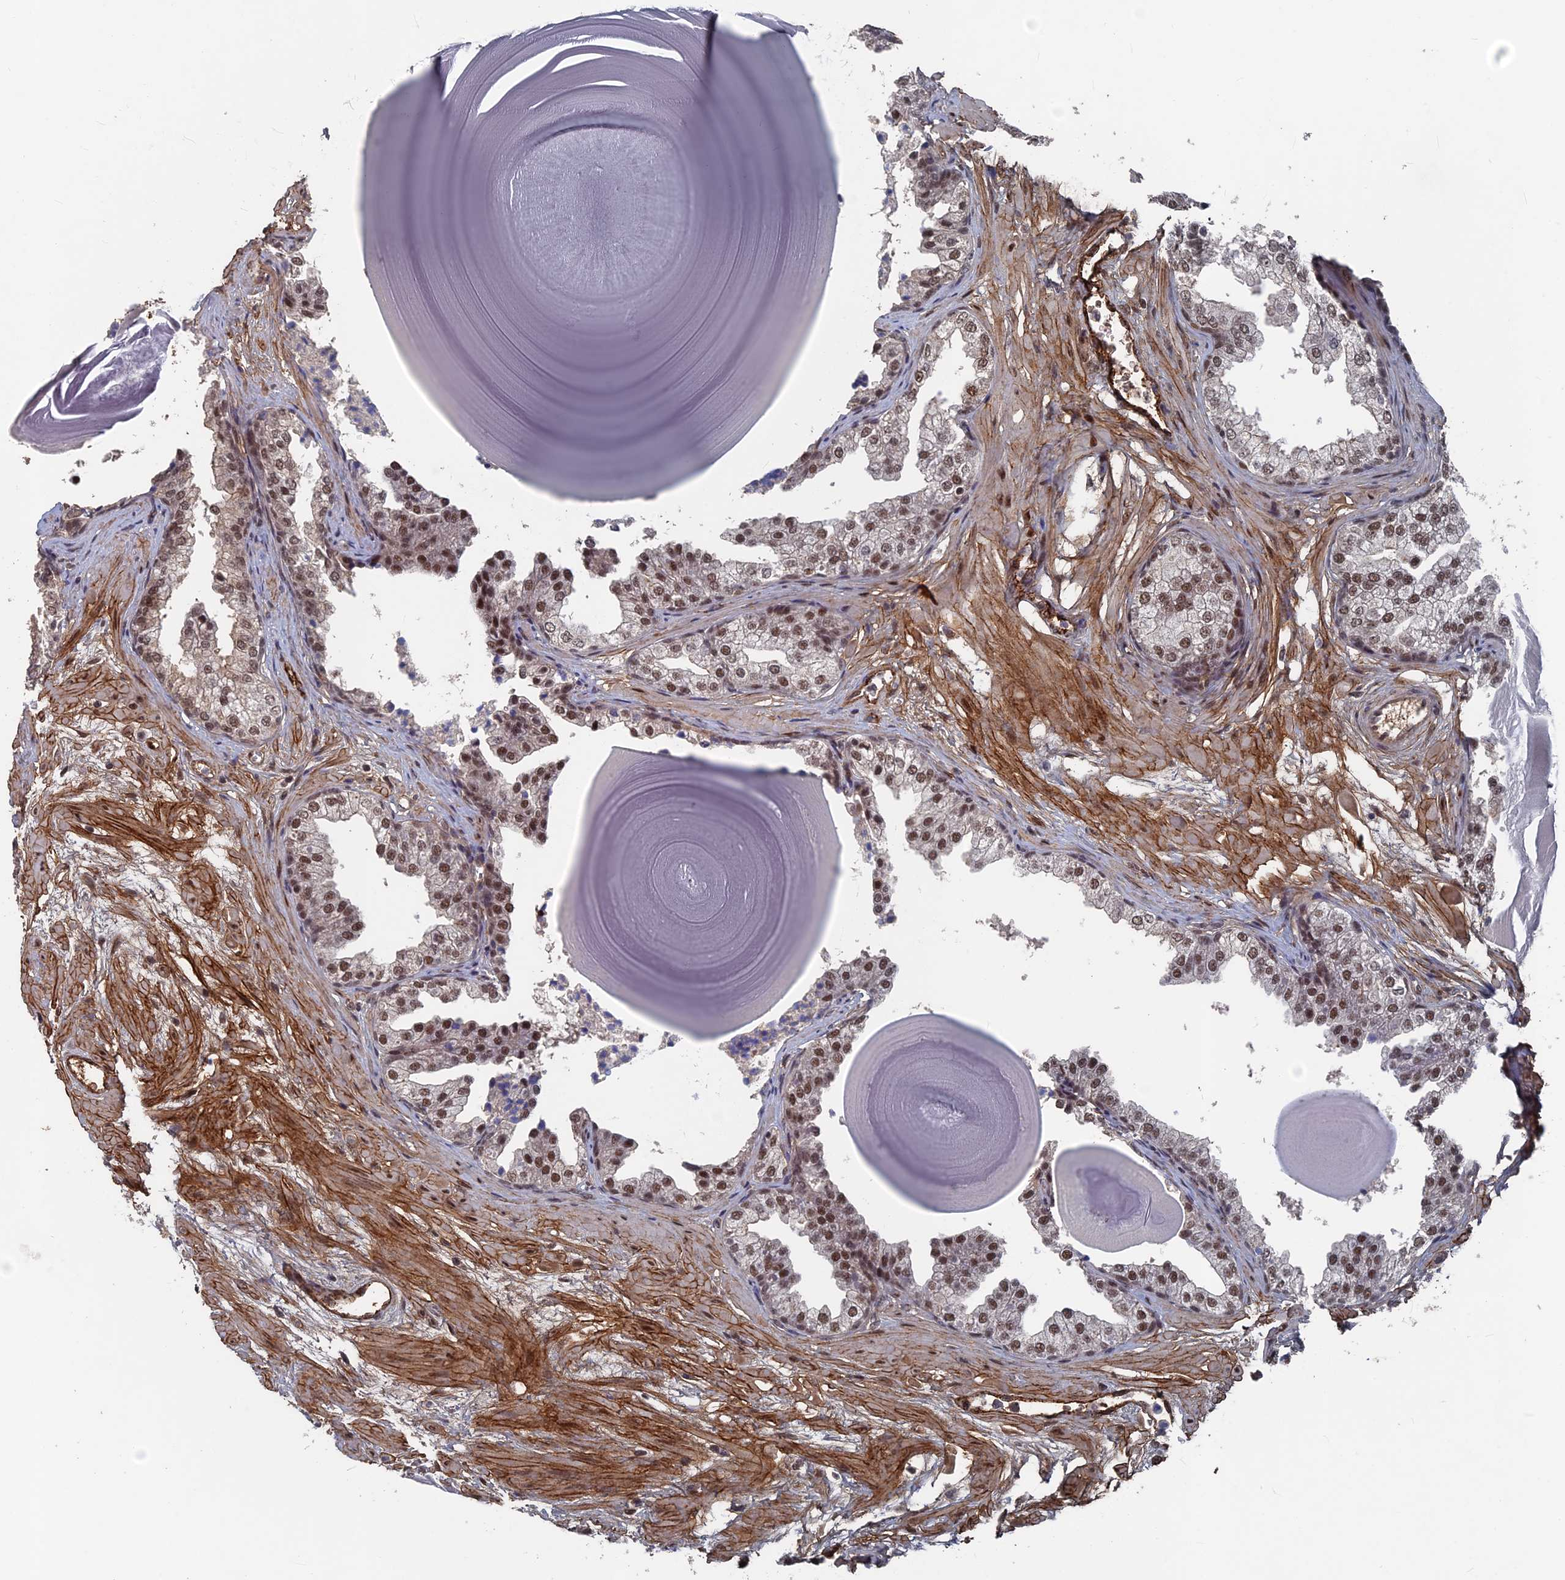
{"staining": {"intensity": "moderate", "quantity": ">75%", "location": "nuclear"}, "tissue": "prostate", "cell_type": "Glandular cells", "image_type": "normal", "snomed": [{"axis": "morphology", "description": "Normal tissue, NOS"}, {"axis": "topography", "description": "Prostate"}], "caption": "The image demonstrates immunohistochemical staining of benign prostate. There is moderate nuclear positivity is present in about >75% of glandular cells.", "gene": "SH3D21", "patient": {"sex": "male", "age": 48}}